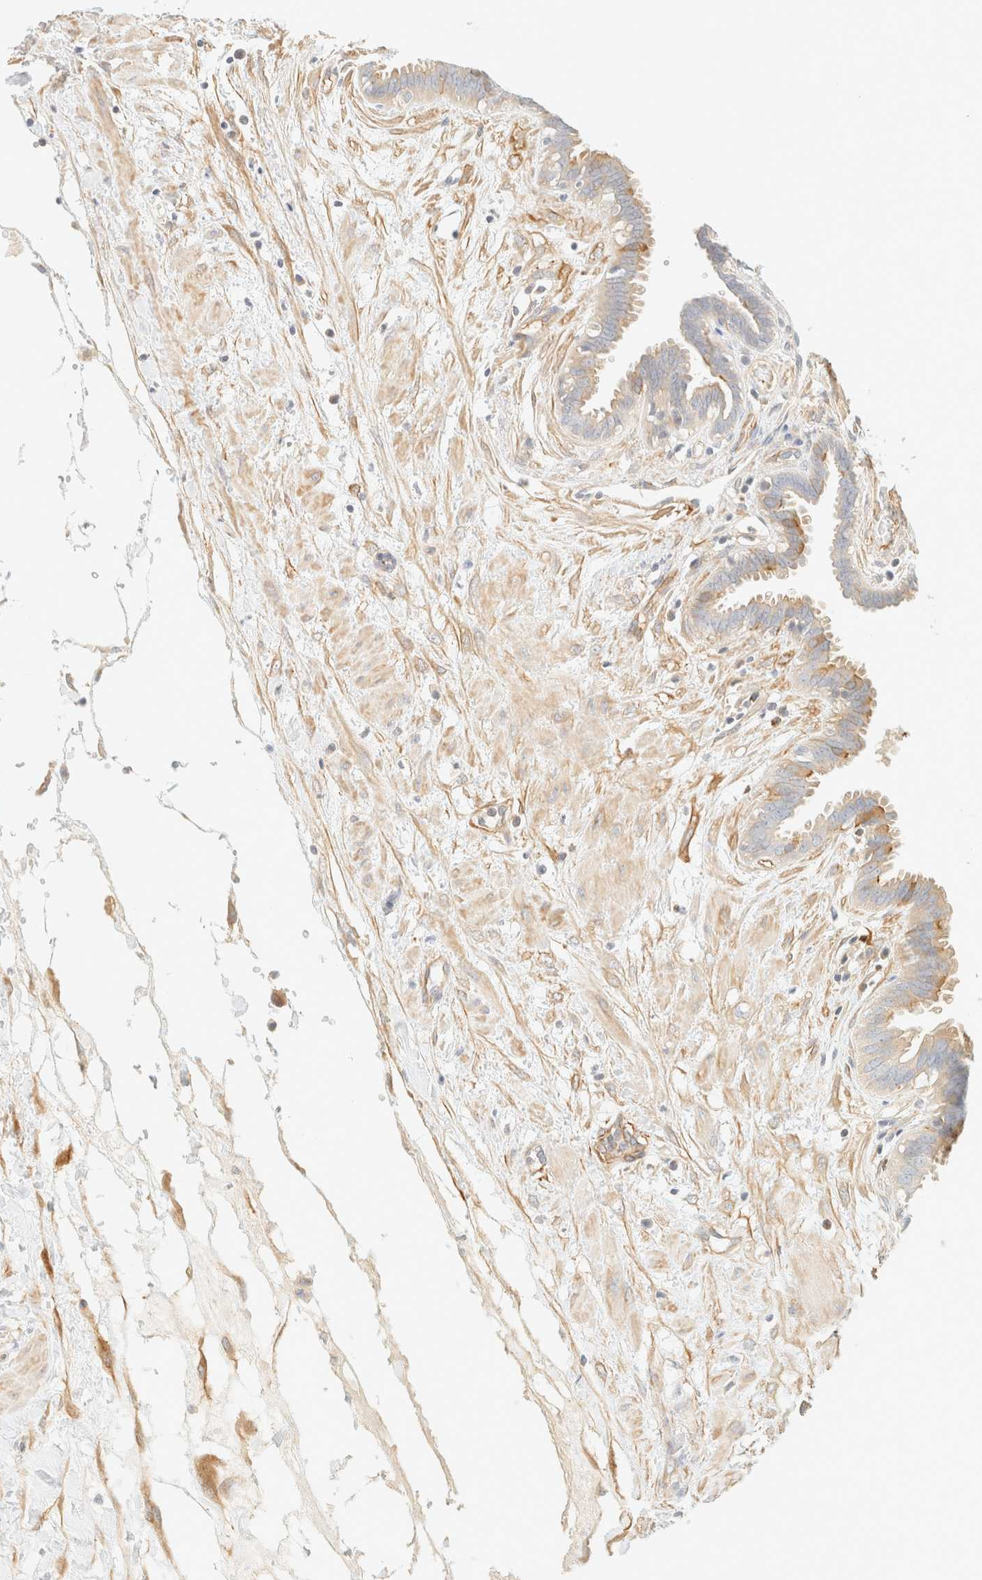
{"staining": {"intensity": "moderate", "quantity": "<25%", "location": "cytoplasmic/membranous"}, "tissue": "fallopian tube", "cell_type": "Glandular cells", "image_type": "normal", "snomed": [{"axis": "morphology", "description": "Normal tissue, NOS"}, {"axis": "topography", "description": "Fallopian tube"}, {"axis": "topography", "description": "Placenta"}], "caption": "A low amount of moderate cytoplasmic/membranous positivity is appreciated in about <25% of glandular cells in benign fallopian tube.", "gene": "OTOP2", "patient": {"sex": "female", "age": 32}}